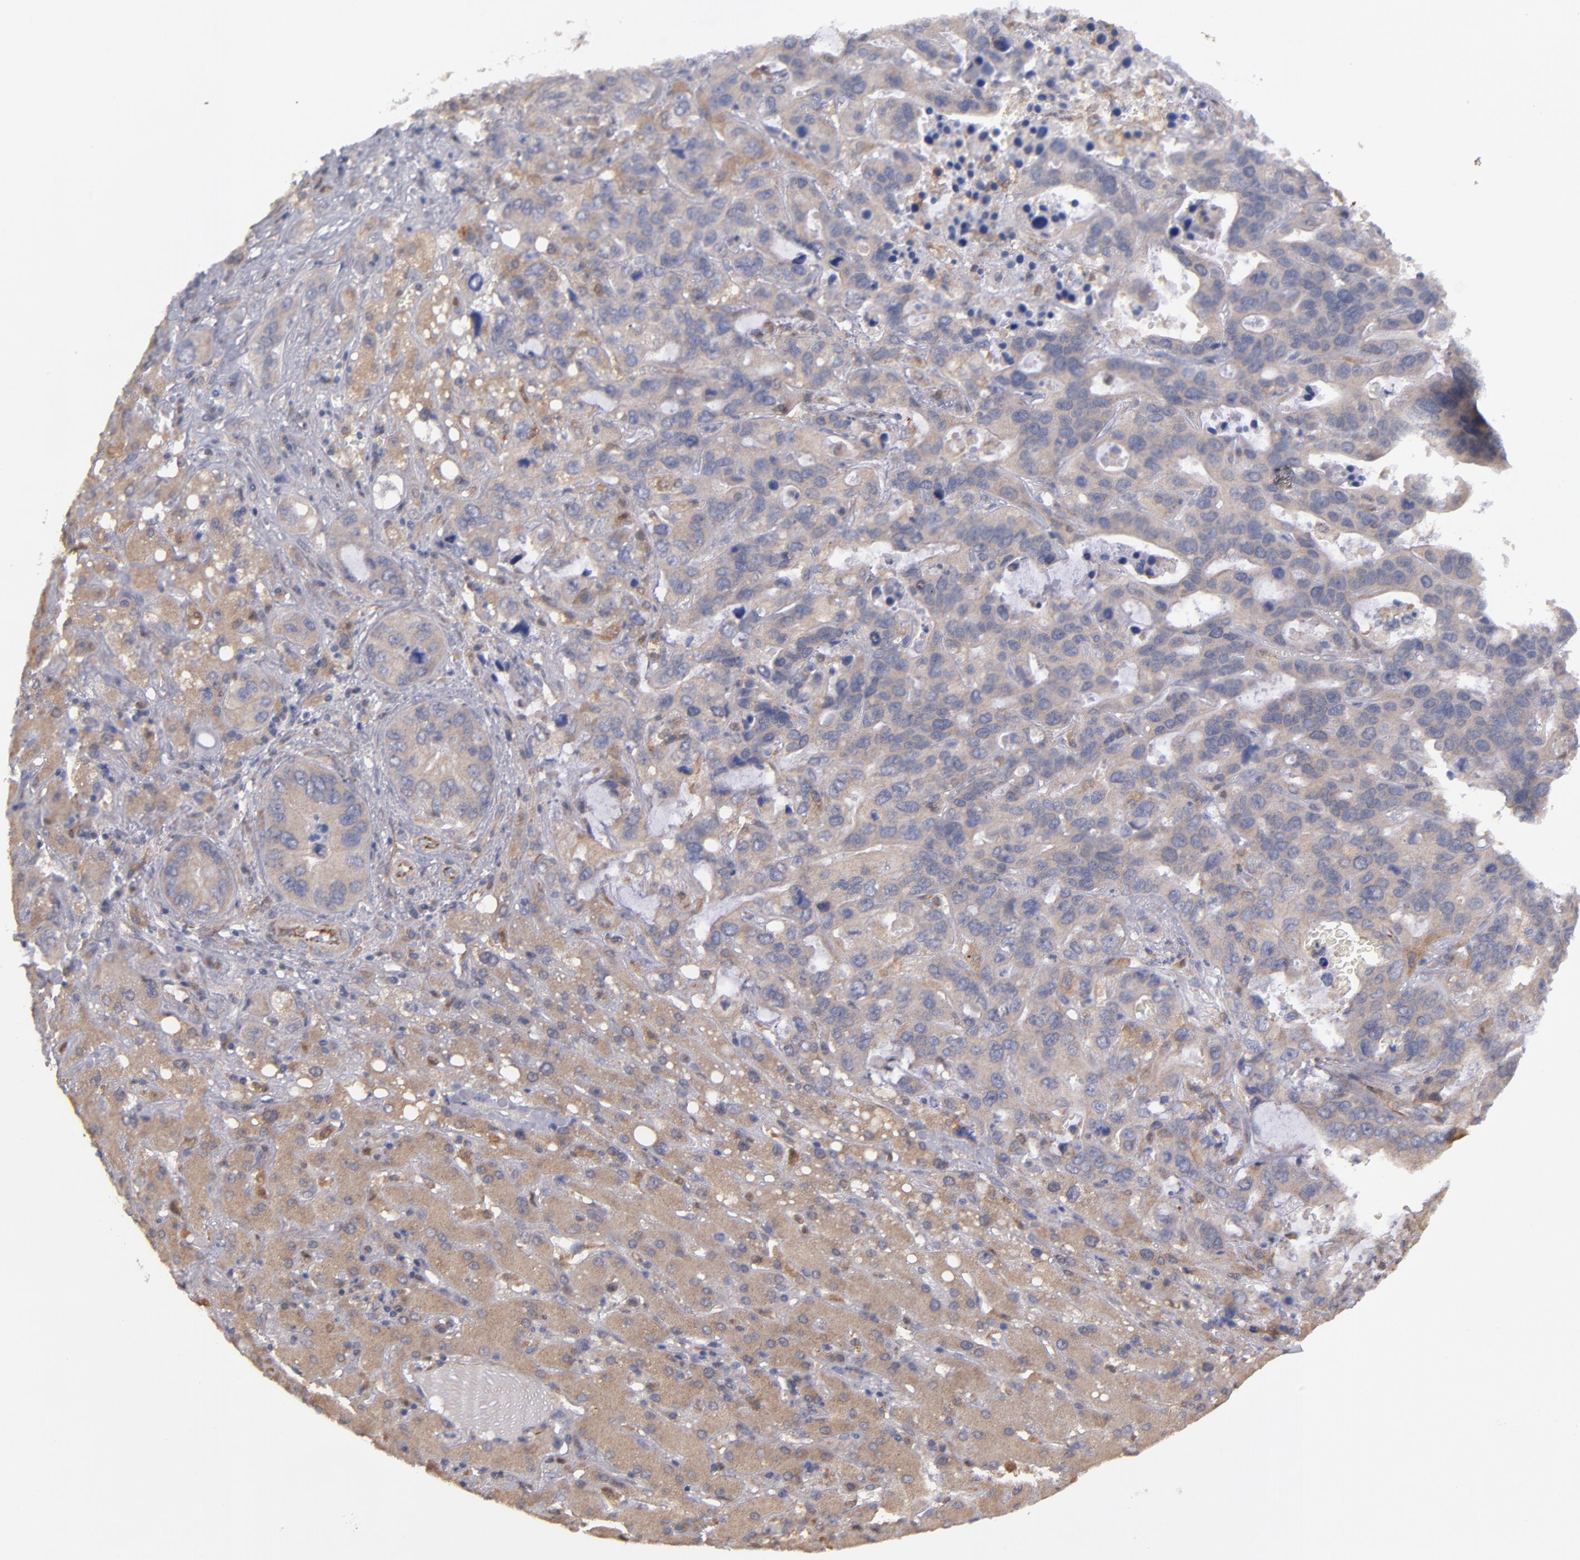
{"staining": {"intensity": "moderate", "quantity": ">75%", "location": "cytoplasmic/membranous"}, "tissue": "liver cancer", "cell_type": "Tumor cells", "image_type": "cancer", "snomed": [{"axis": "morphology", "description": "Cholangiocarcinoma"}, {"axis": "topography", "description": "Liver"}], "caption": "Tumor cells exhibit medium levels of moderate cytoplasmic/membranous positivity in approximately >75% of cells in liver cholangiocarcinoma. The staining was performed using DAB to visualize the protein expression in brown, while the nuclei were stained in blue with hematoxylin (Magnification: 20x).", "gene": "GMFG", "patient": {"sex": "female", "age": 65}}